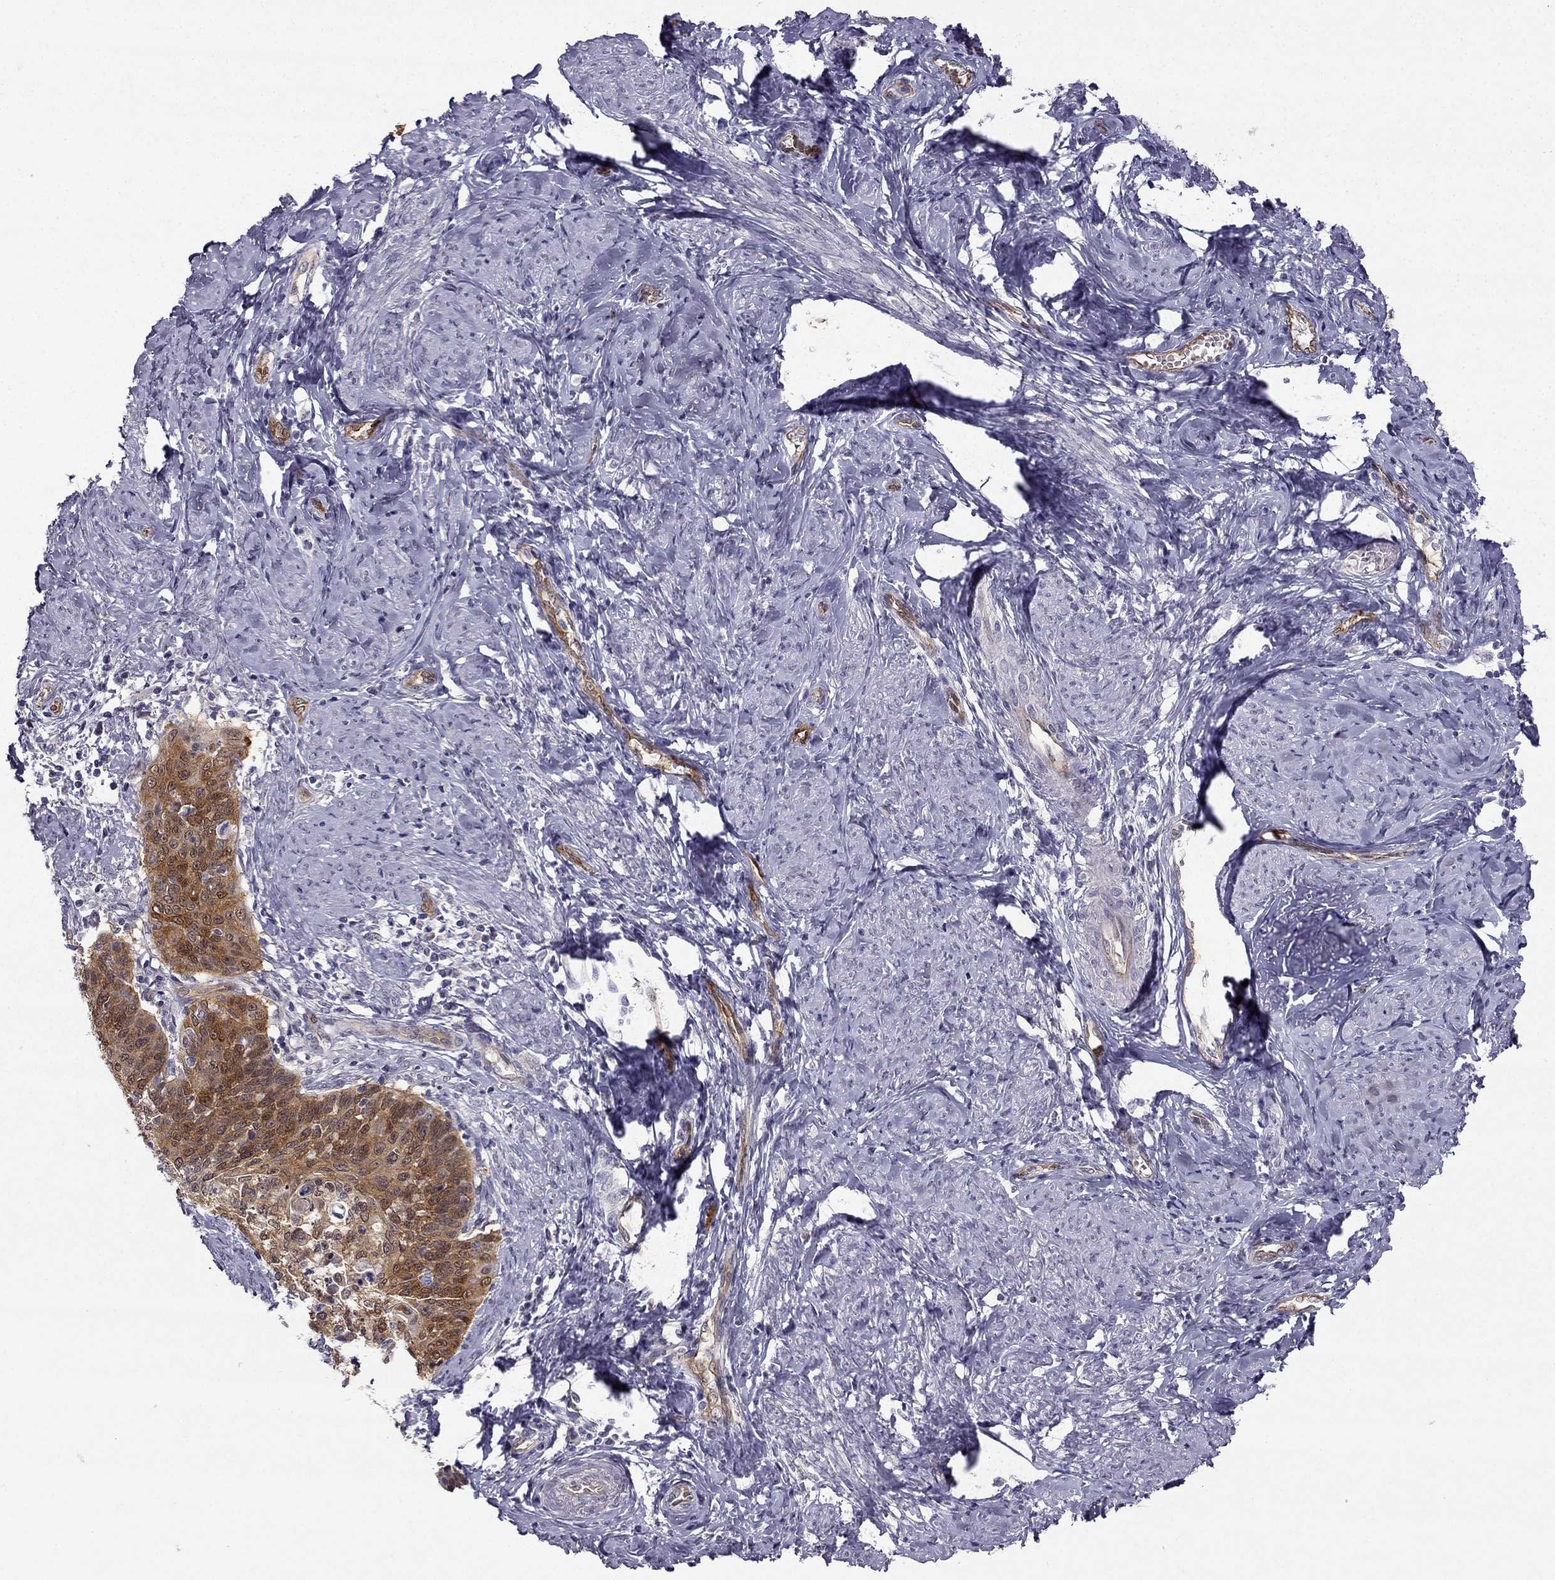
{"staining": {"intensity": "strong", "quantity": "25%-75%", "location": "cytoplasmic/membranous,nuclear"}, "tissue": "cervical cancer", "cell_type": "Tumor cells", "image_type": "cancer", "snomed": [{"axis": "morphology", "description": "Normal tissue, NOS"}, {"axis": "morphology", "description": "Squamous cell carcinoma, NOS"}, {"axis": "topography", "description": "Cervix"}], "caption": "IHC (DAB) staining of human squamous cell carcinoma (cervical) exhibits strong cytoplasmic/membranous and nuclear protein expression in approximately 25%-75% of tumor cells.", "gene": "NQO1", "patient": {"sex": "female", "age": 39}}